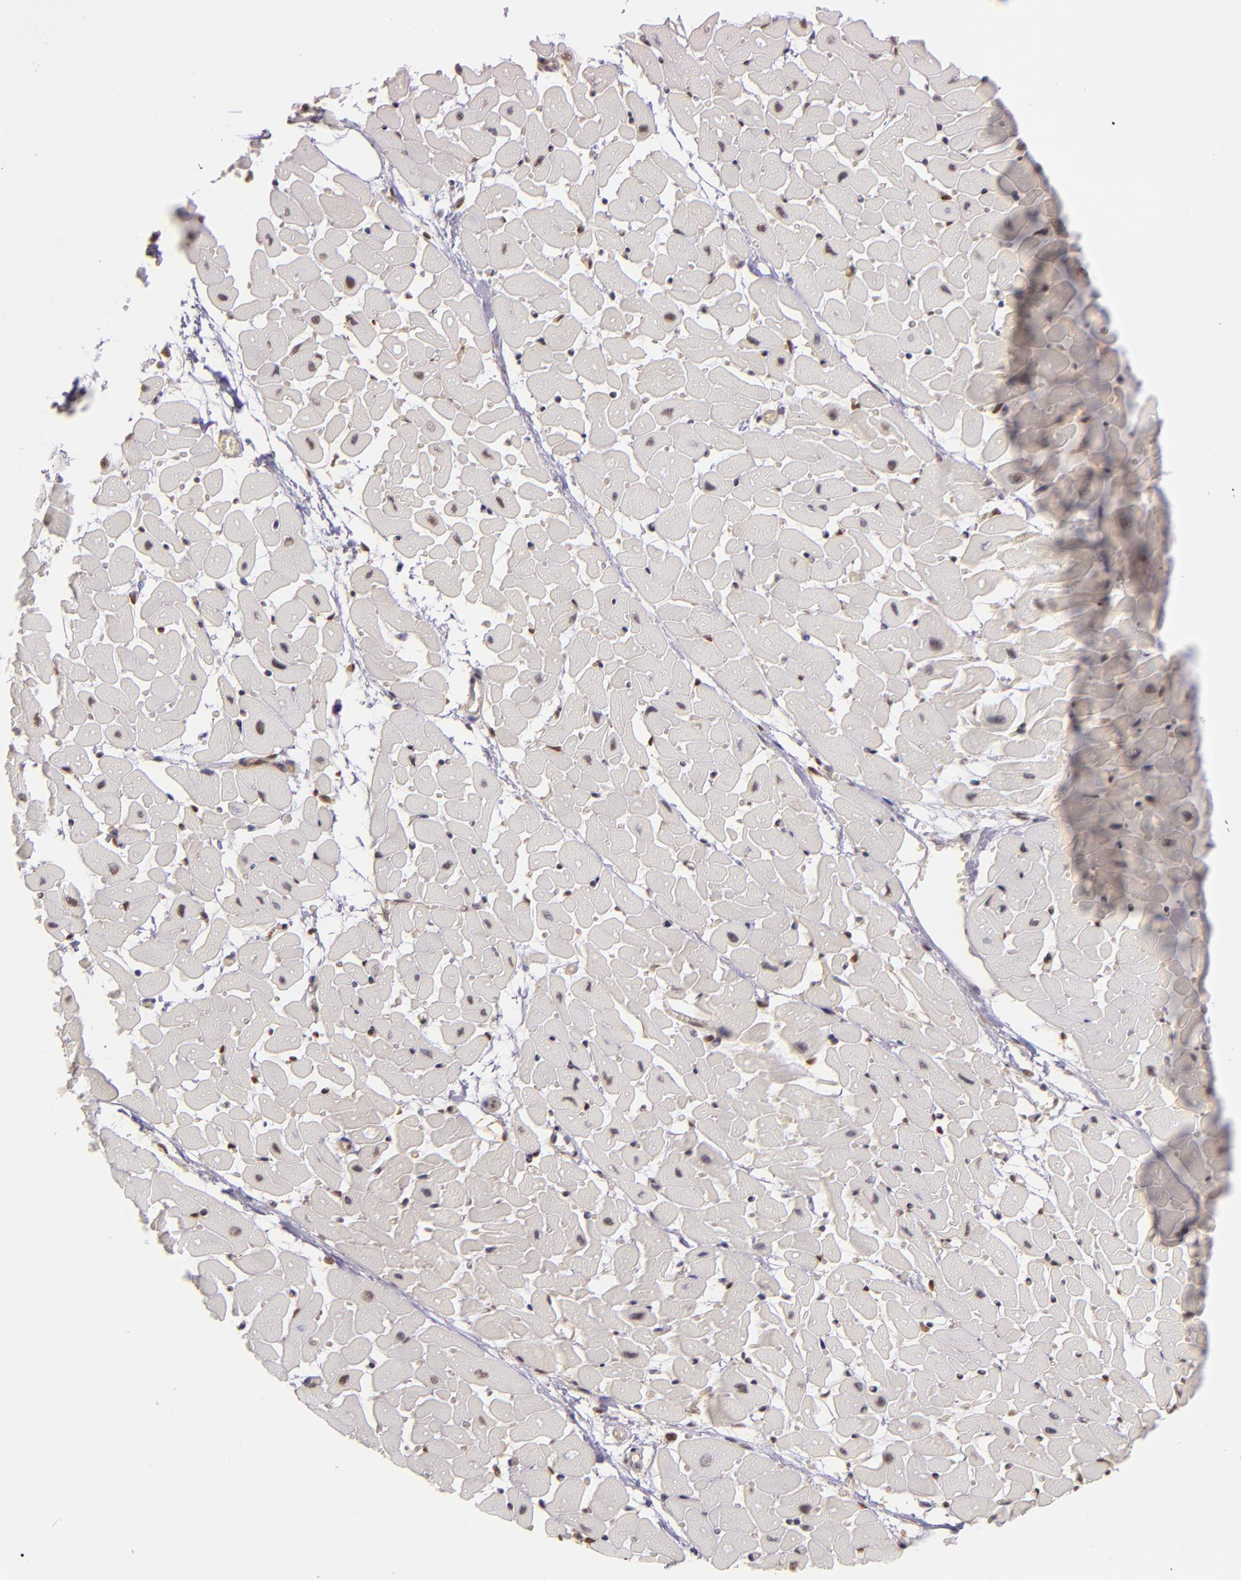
{"staining": {"intensity": "weak", "quantity": "25%-75%", "location": "nuclear"}, "tissue": "heart muscle", "cell_type": "Cardiomyocytes", "image_type": "normal", "snomed": [{"axis": "morphology", "description": "Normal tissue, NOS"}, {"axis": "topography", "description": "Heart"}], "caption": "This is an image of IHC staining of benign heart muscle, which shows weak staining in the nuclear of cardiomyocytes.", "gene": "NCOR2", "patient": {"sex": "female", "age": 19}}